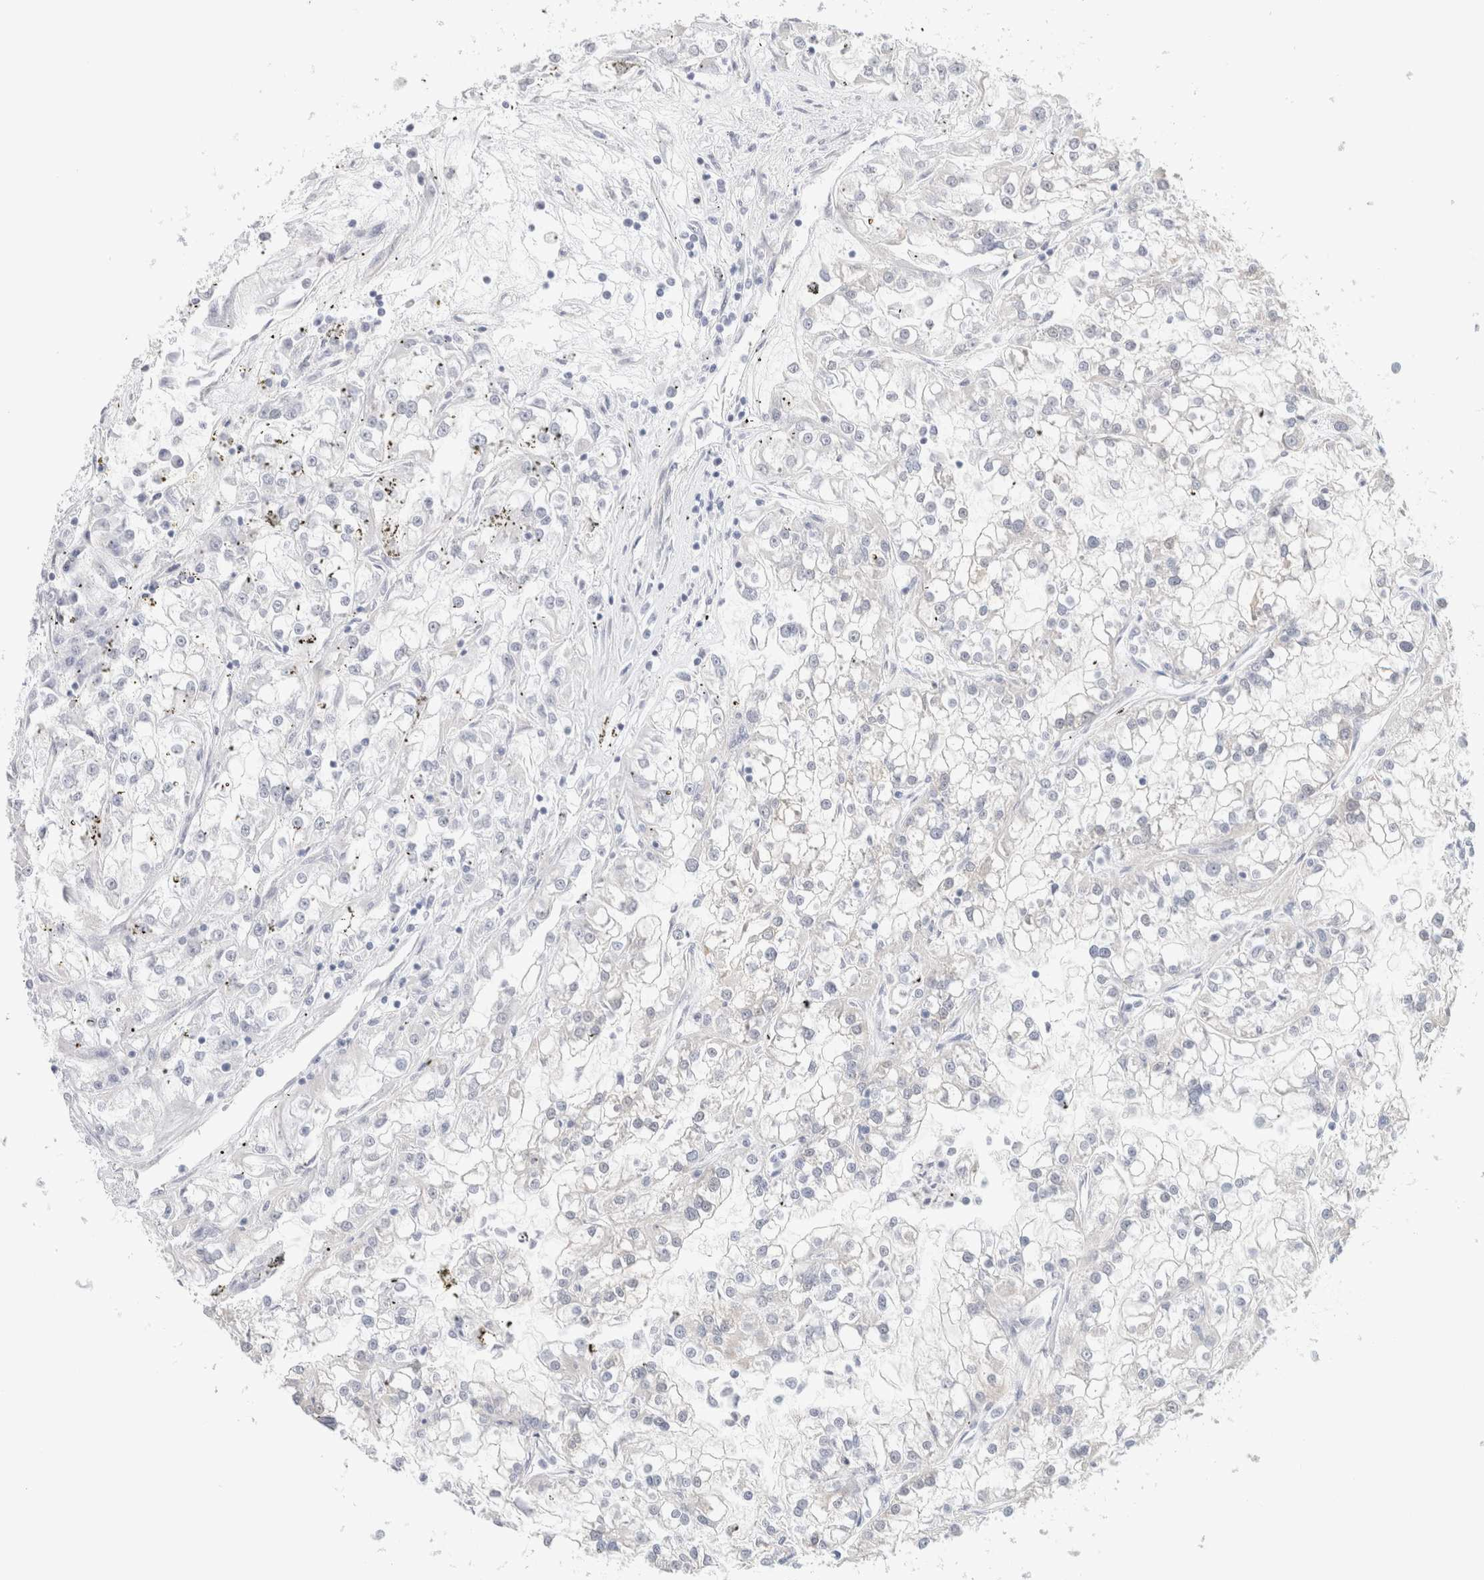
{"staining": {"intensity": "negative", "quantity": "none", "location": "none"}, "tissue": "renal cancer", "cell_type": "Tumor cells", "image_type": "cancer", "snomed": [{"axis": "morphology", "description": "Adenocarcinoma, NOS"}, {"axis": "topography", "description": "Kidney"}], "caption": "Photomicrograph shows no protein staining in tumor cells of renal adenocarcinoma tissue. (Immunohistochemistry (ihc), brightfield microscopy, high magnification).", "gene": "RTN4", "patient": {"sex": "female", "age": 52}}